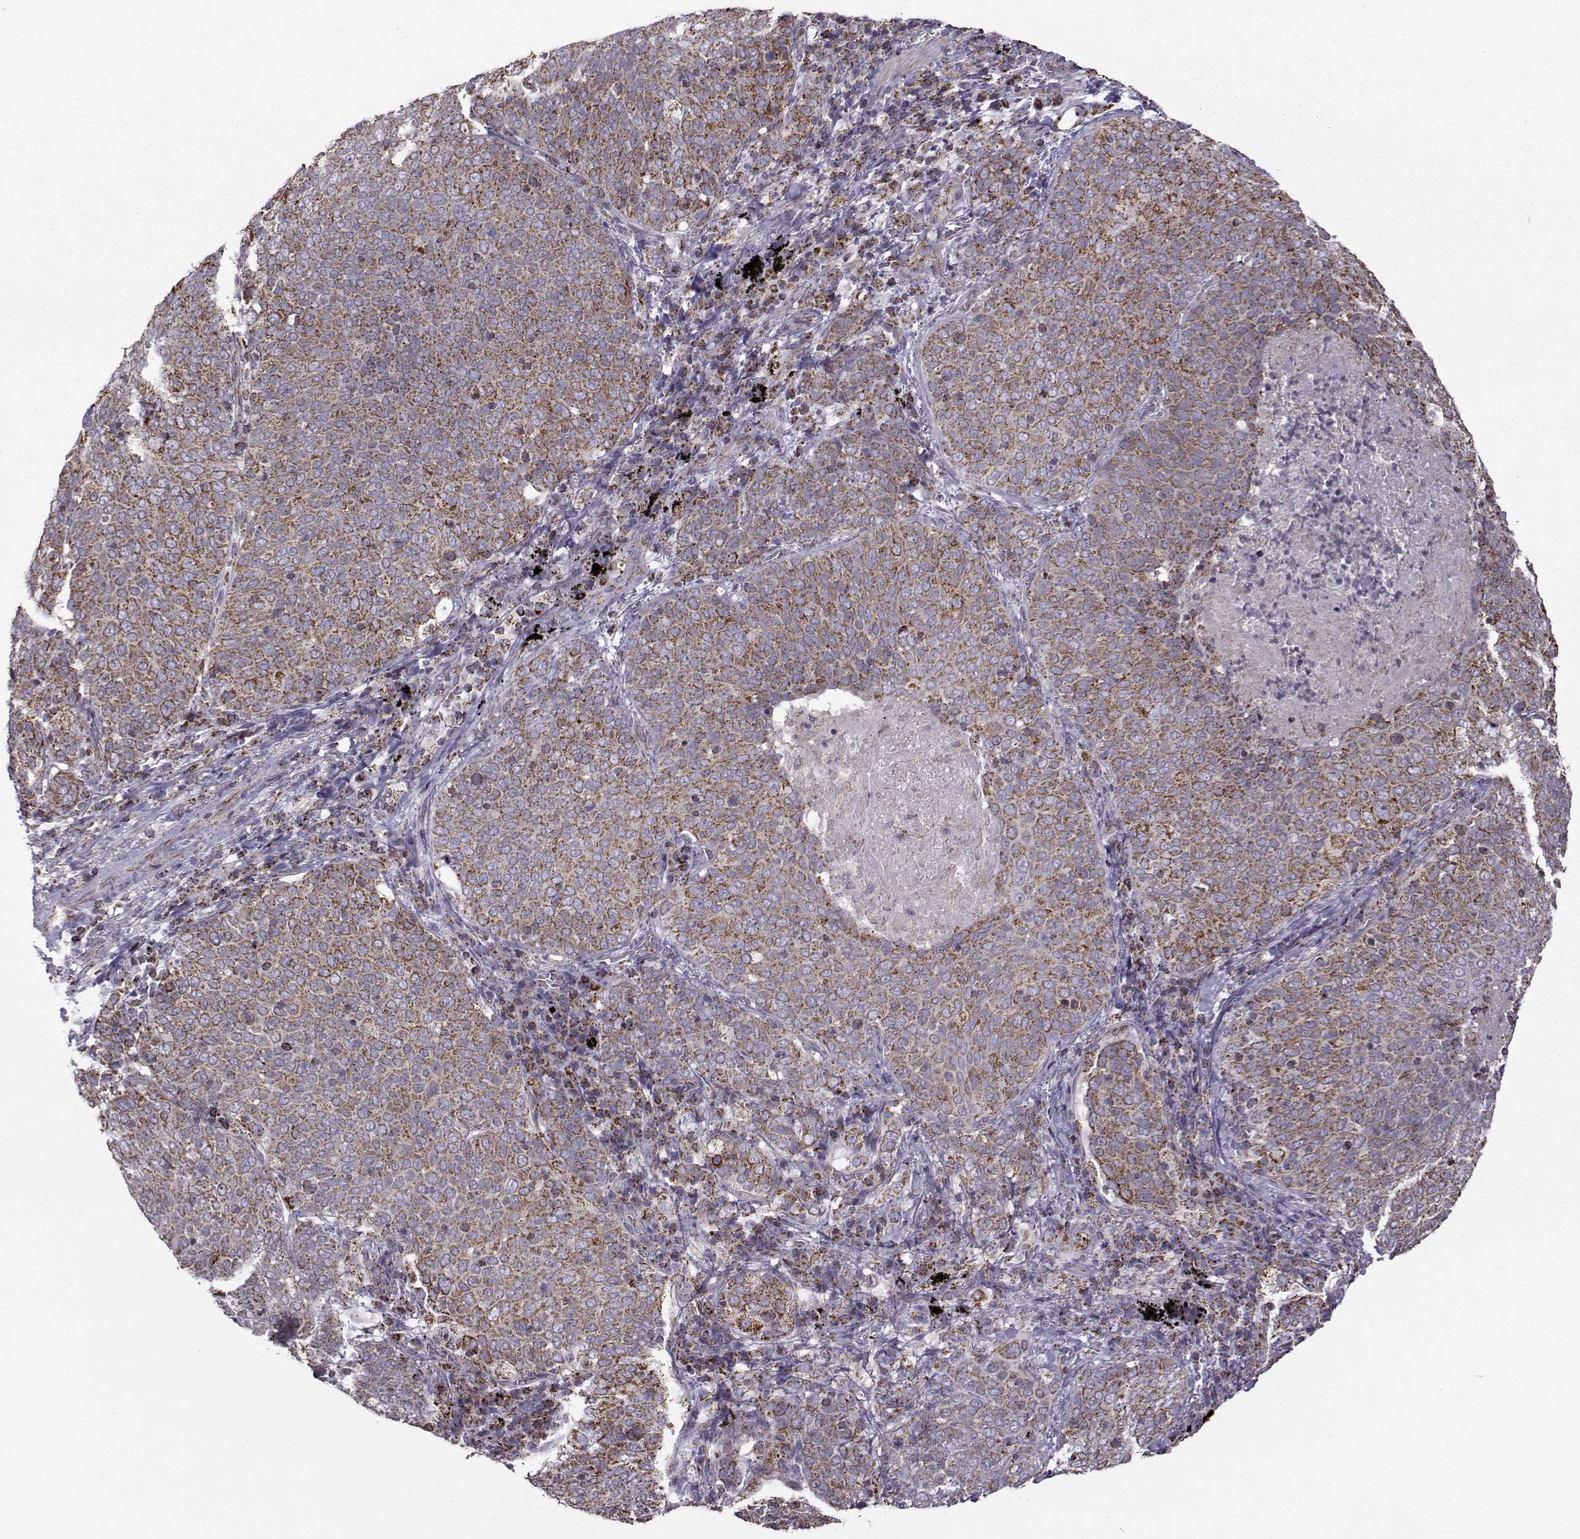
{"staining": {"intensity": "moderate", "quantity": ">75%", "location": "cytoplasmic/membranous"}, "tissue": "lung cancer", "cell_type": "Tumor cells", "image_type": "cancer", "snomed": [{"axis": "morphology", "description": "Squamous cell carcinoma, NOS"}, {"axis": "topography", "description": "Lung"}], "caption": "This is an image of IHC staining of lung cancer, which shows moderate positivity in the cytoplasmic/membranous of tumor cells.", "gene": "NECAB3", "patient": {"sex": "male", "age": 82}}